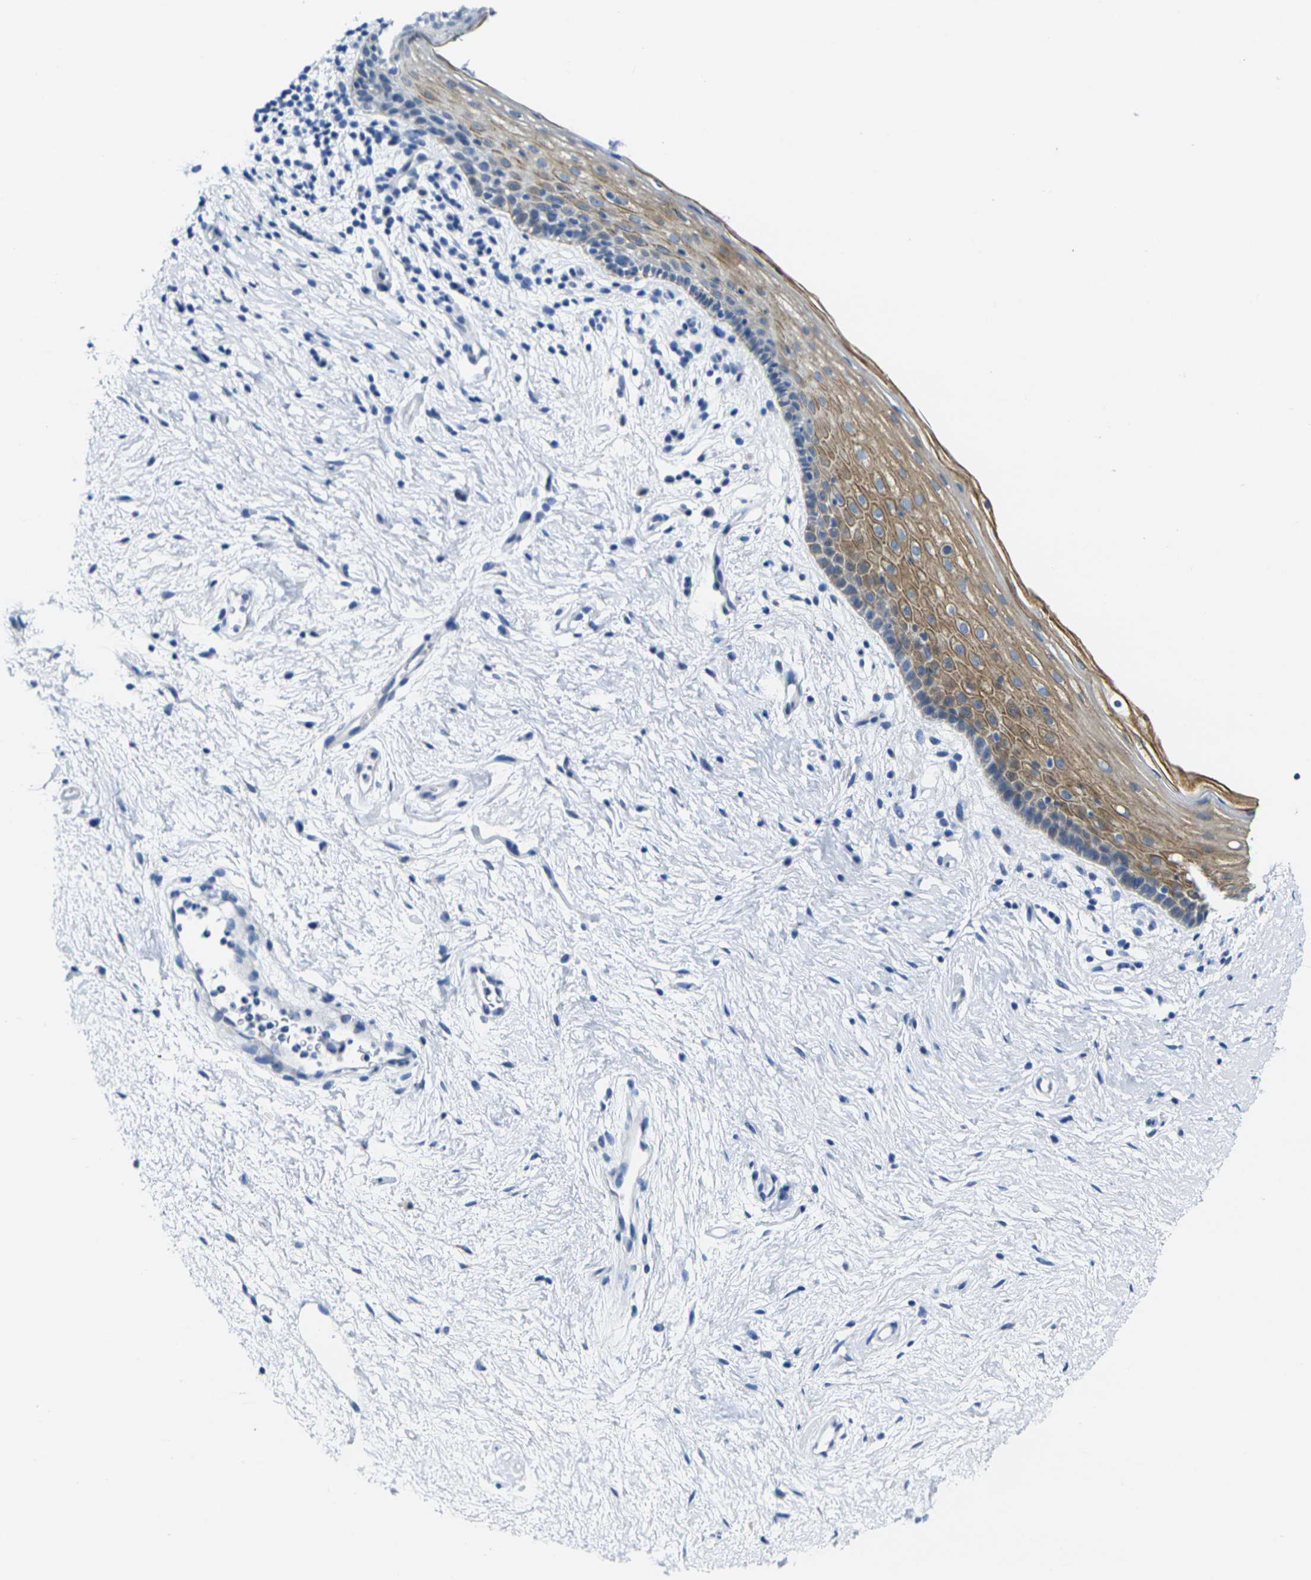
{"staining": {"intensity": "moderate", "quantity": "25%-75%", "location": "cytoplasmic/membranous"}, "tissue": "vagina", "cell_type": "Squamous epithelial cells", "image_type": "normal", "snomed": [{"axis": "morphology", "description": "Normal tissue, NOS"}, {"axis": "topography", "description": "Vagina"}], "caption": "Immunohistochemical staining of unremarkable human vagina shows medium levels of moderate cytoplasmic/membranous positivity in about 25%-75% of squamous epithelial cells. Ihc stains the protein of interest in brown and the nuclei are stained blue.", "gene": "CRK", "patient": {"sex": "female", "age": 44}}